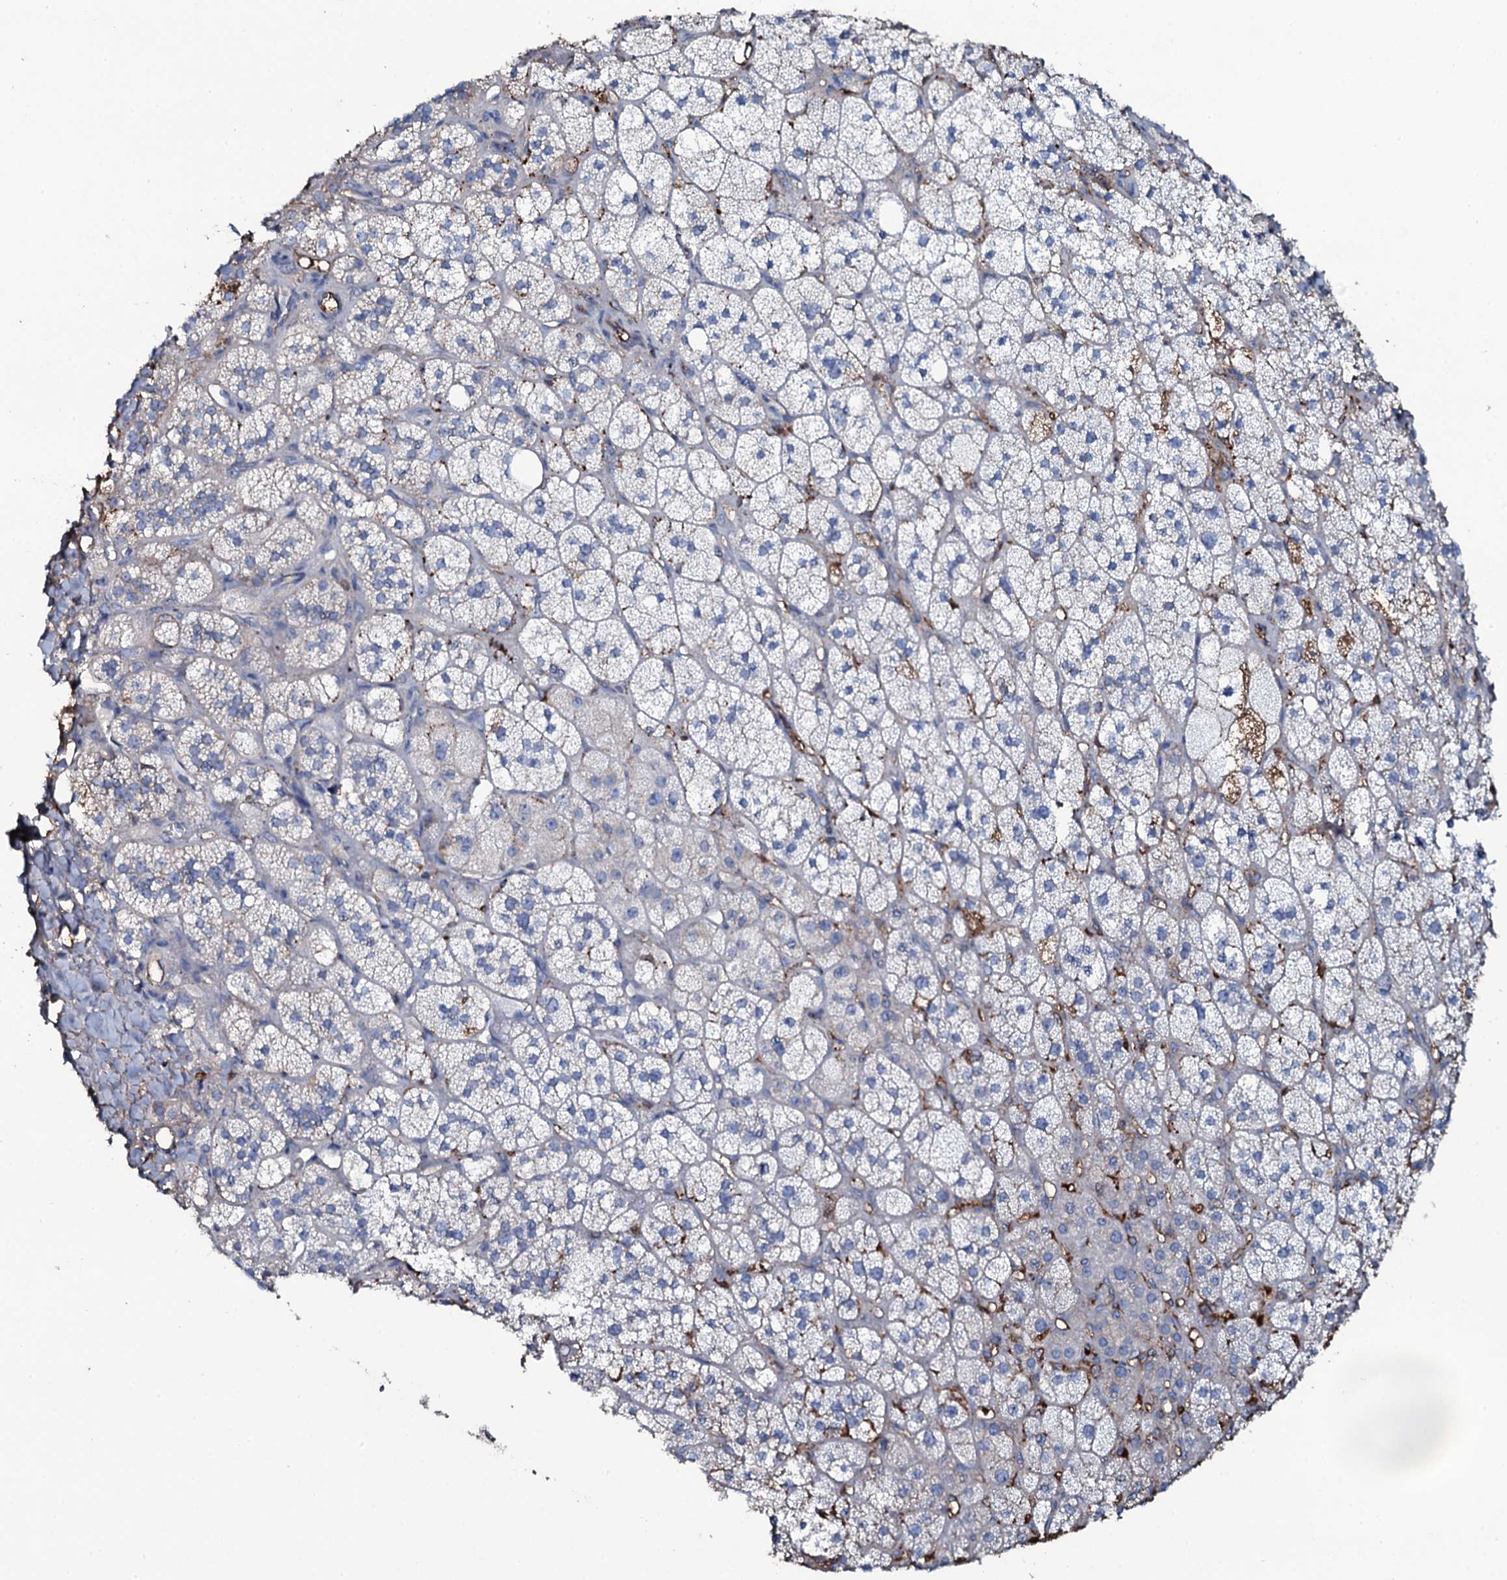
{"staining": {"intensity": "weak", "quantity": "25%-75%", "location": "cytoplasmic/membranous"}, "tissue": "adrenal gland", "cell_type": "Glandular cells", "image_type": "normal", "snomed": [{"axis": "morphology", "description": "Normal tissue, NOS"}, {"axis": "topography", "description": "Adrenal gland"}], "caption": "Adrenal gland stained with IHC demonstrates weak cytoplasmic/membranous positivity in approximately 25%-75% of glandular cells.", "gene": "EDN1", "patient": {"sex": "male", "age": 61}}